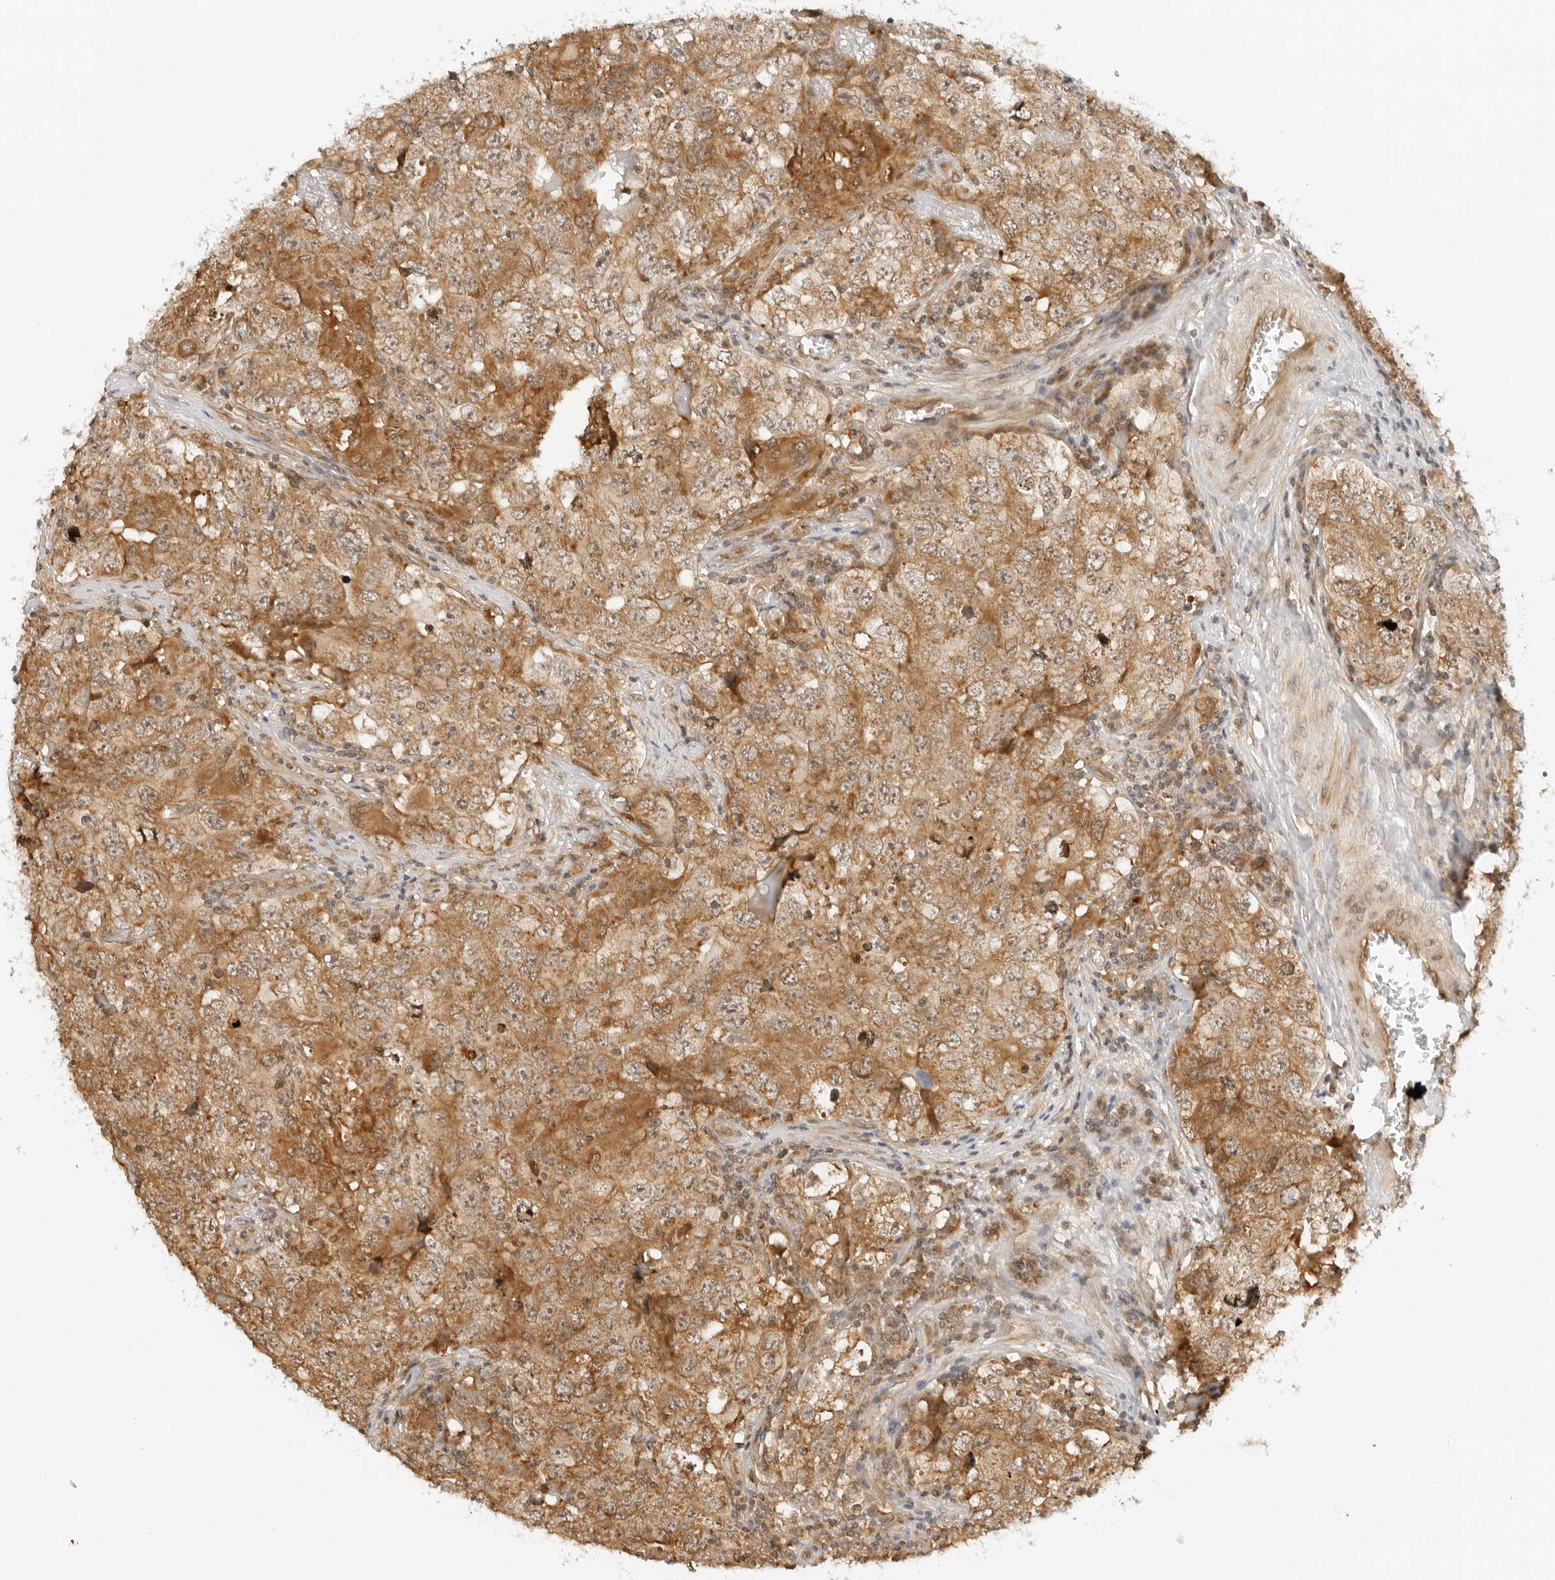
{"staining": {"intensity": "moderate", "quantity": ">75%", "location": "cytoplasmic/membranous"}, "tissue": "testis cancer", "cell_type": "Tumor cells", "image_type": "cancer", "snomed": [{"axis": "morphology", "description": "Seminoma, NOS"}, {"axis": "morphology", "description": "Carcinoma, Embryonal, NOS"}, {"axis": "topography", "description": "Testis"}], "caption": "This is a micrograph of immunohistochemistry (IHC) staining of embryonal carcinoma (testis), which shows moderate expression in the cytoplasmic/membranous of tumor cells.", "gene": "RC3H1", "patient": {"sex": "male", "age": 43}}